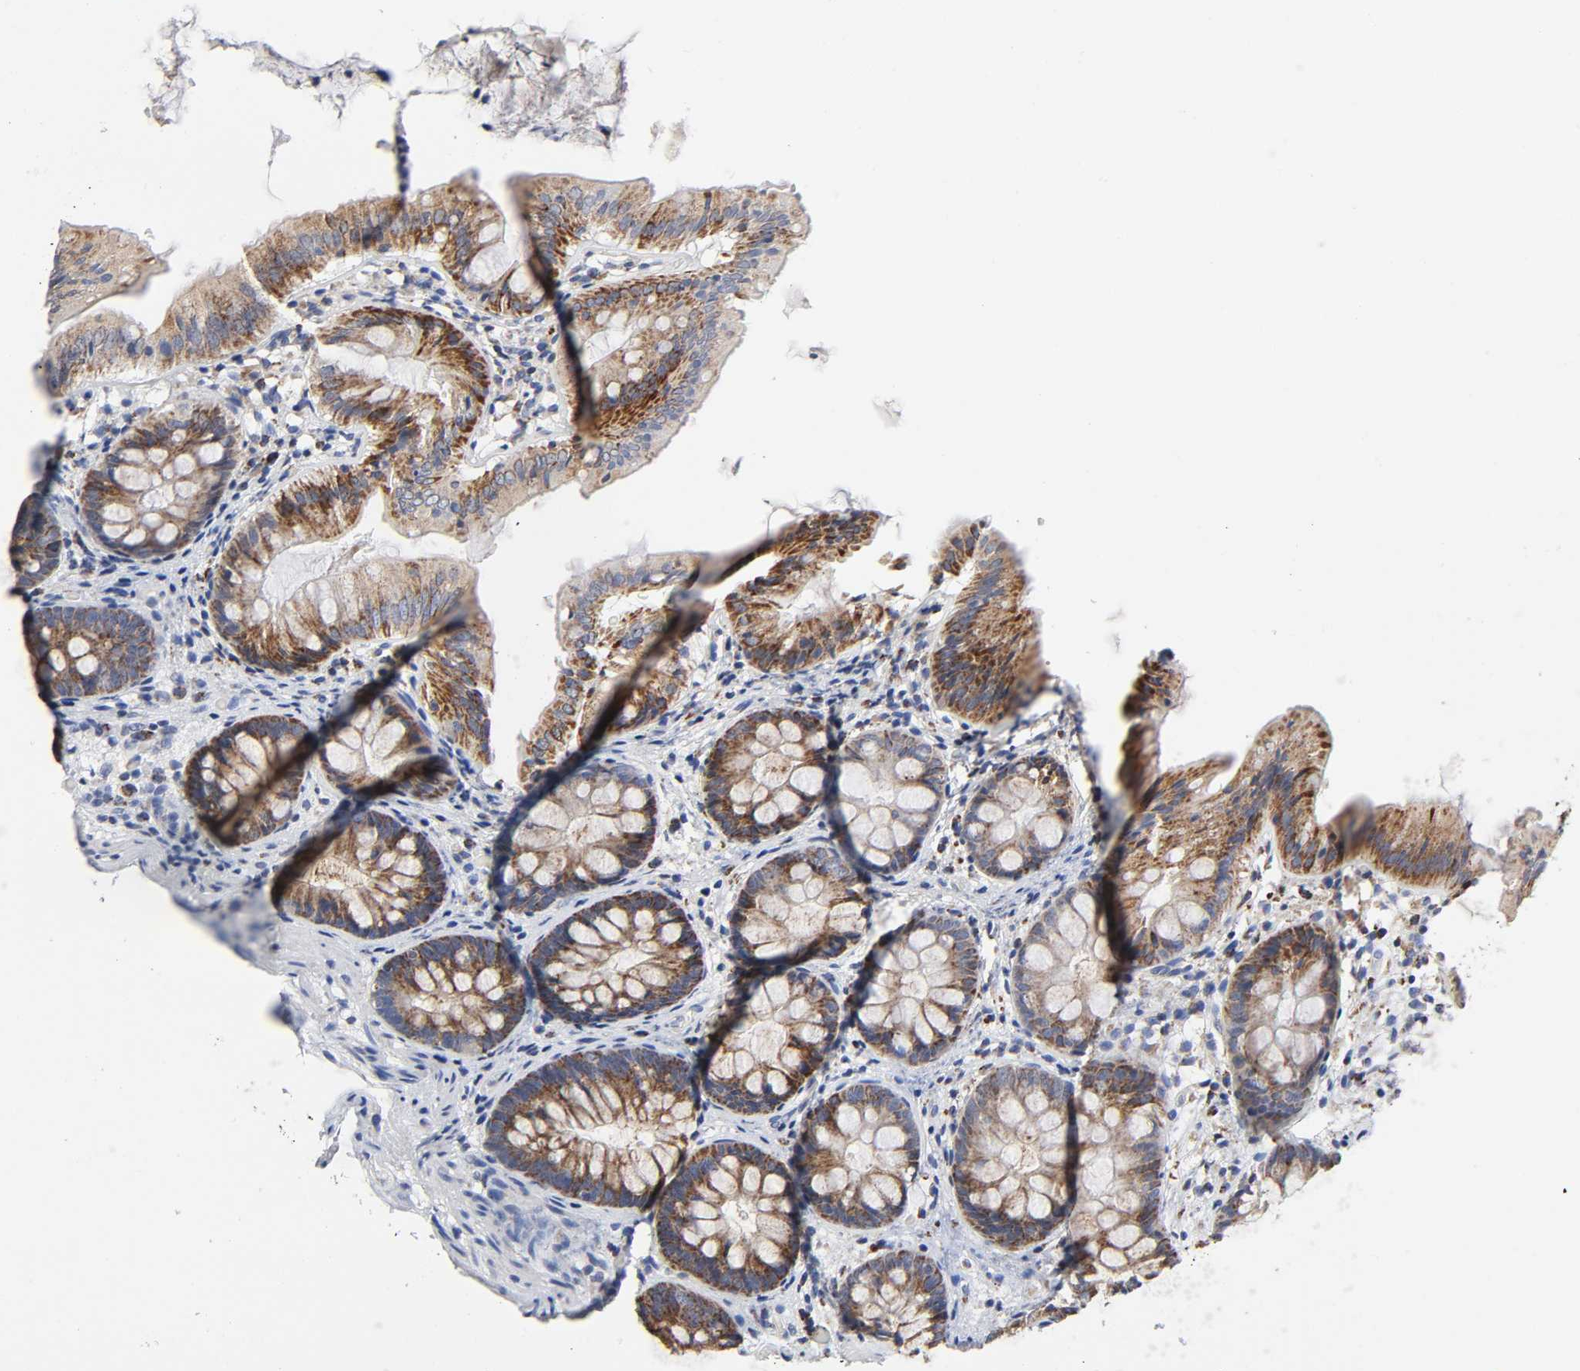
{"staining": {"intensity": "weak", "quantity": "25%-75%", "location": "cytoplasmic/membranous"}, "tissue": "colon", "cell_type": "Endothelial cells", "image_type": "normal", "snomed": [{"axis": "morphology", "description": "Normal tissue, NOS"}, {"axis": "topography", "description": "Smooth muscle"}, {"axis": "topography", "description": "Colon"}], "caption": "DAB immunohistochemical staining of normal human colon reveals weak cytoplasmic/membranous protein expression in about 25%-75% of endothelial cells.", "gene": "AOPEP", "patient": {"sex": "male", "age": 67}}